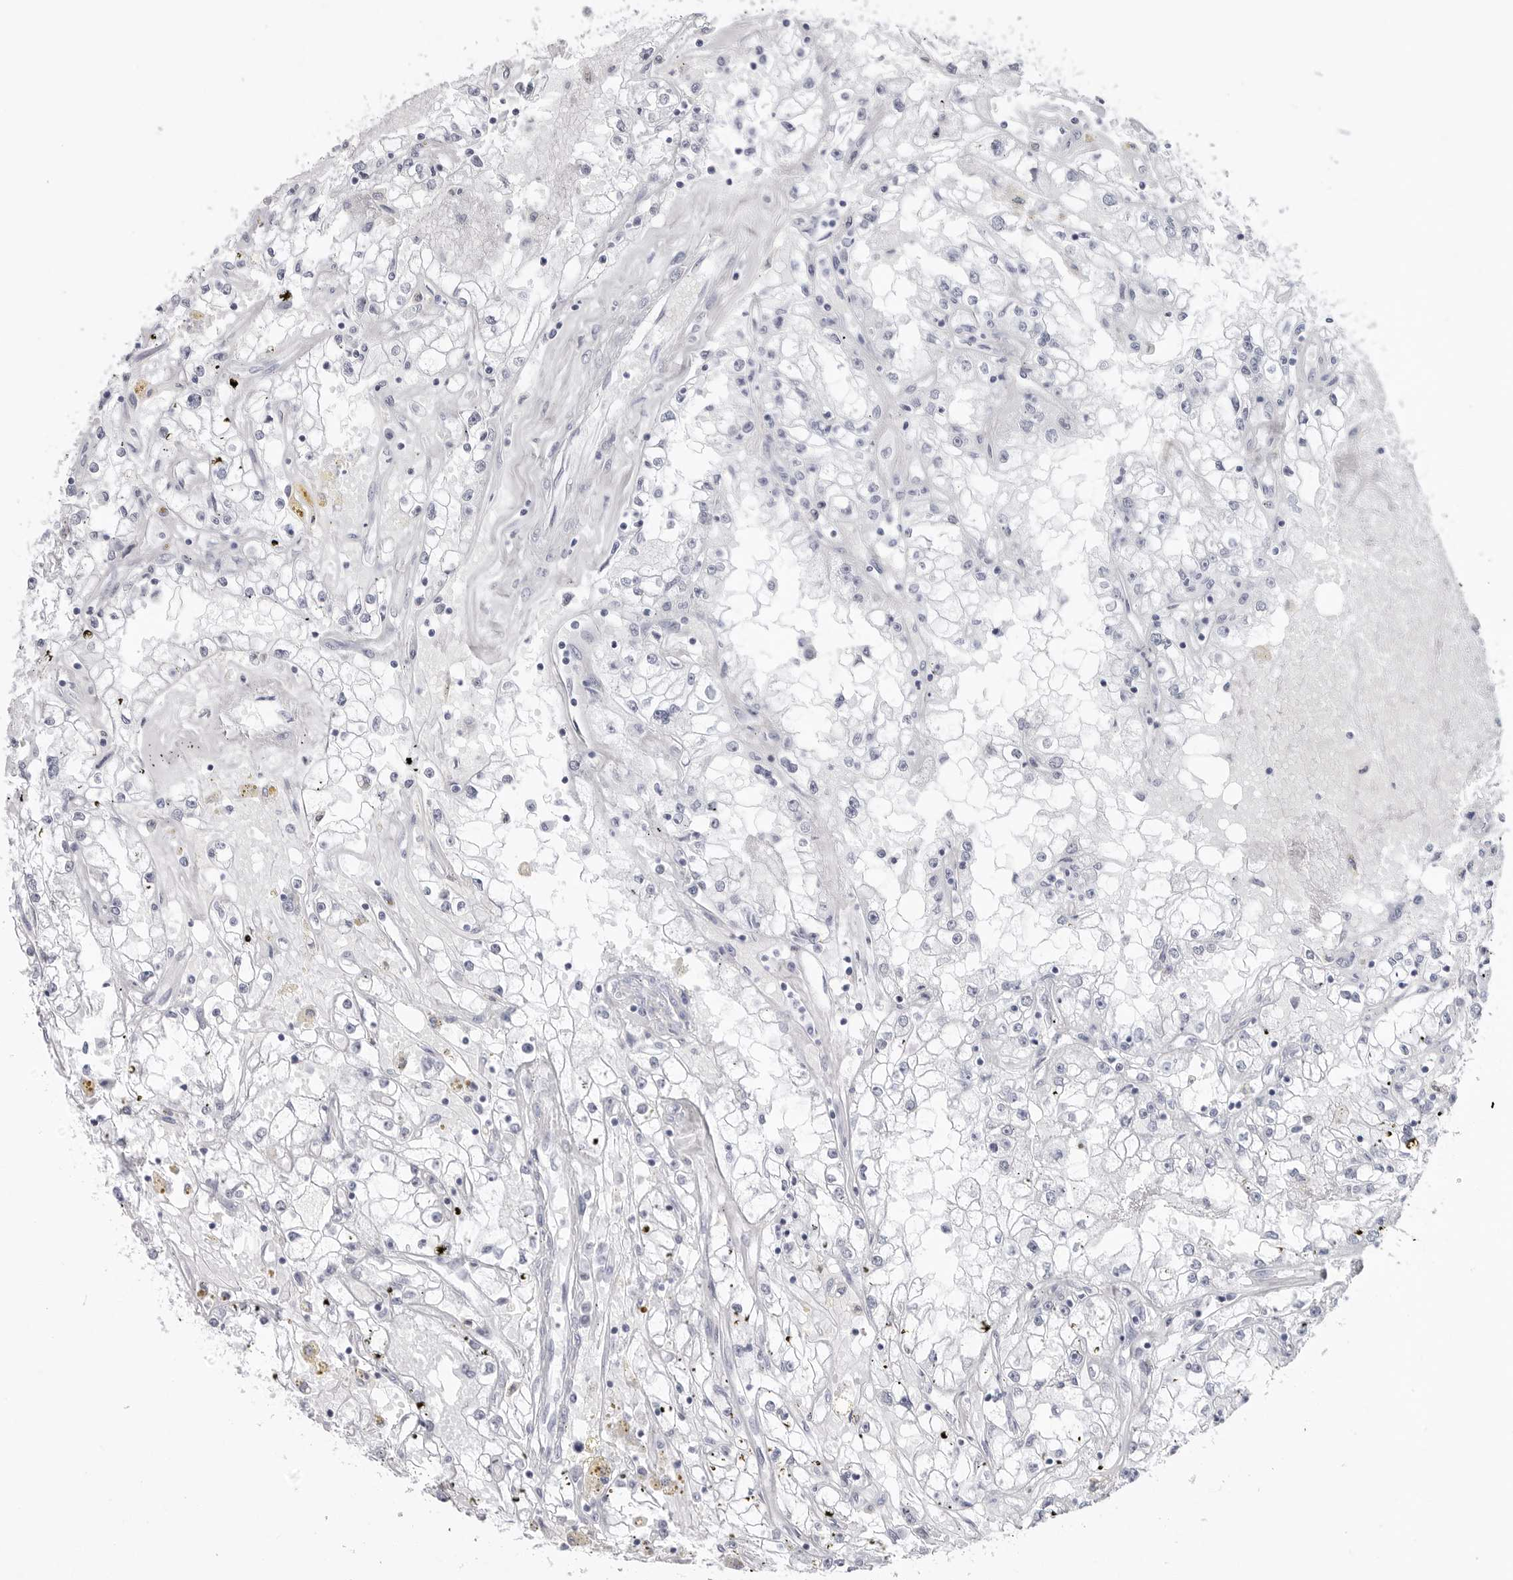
{"staining": {"intensity": "negative", "quantity": "none", "location": "none"}, "tissue": "renal cancer", "cell_type": "Tumor cells", "image_type": "cancer", "snomed": [{"axis": "morphology", "description": "Adenocarcinoma, NOS"}, {"axis": "topography", "description": "Kidney"}], "caption": "A micrograph of renal cancer (adenocarcinoma) stained for a protein shows no brown staining in tumor cells.", "gene": "CST2", "patient": {"sex": "male", "age": 56}}